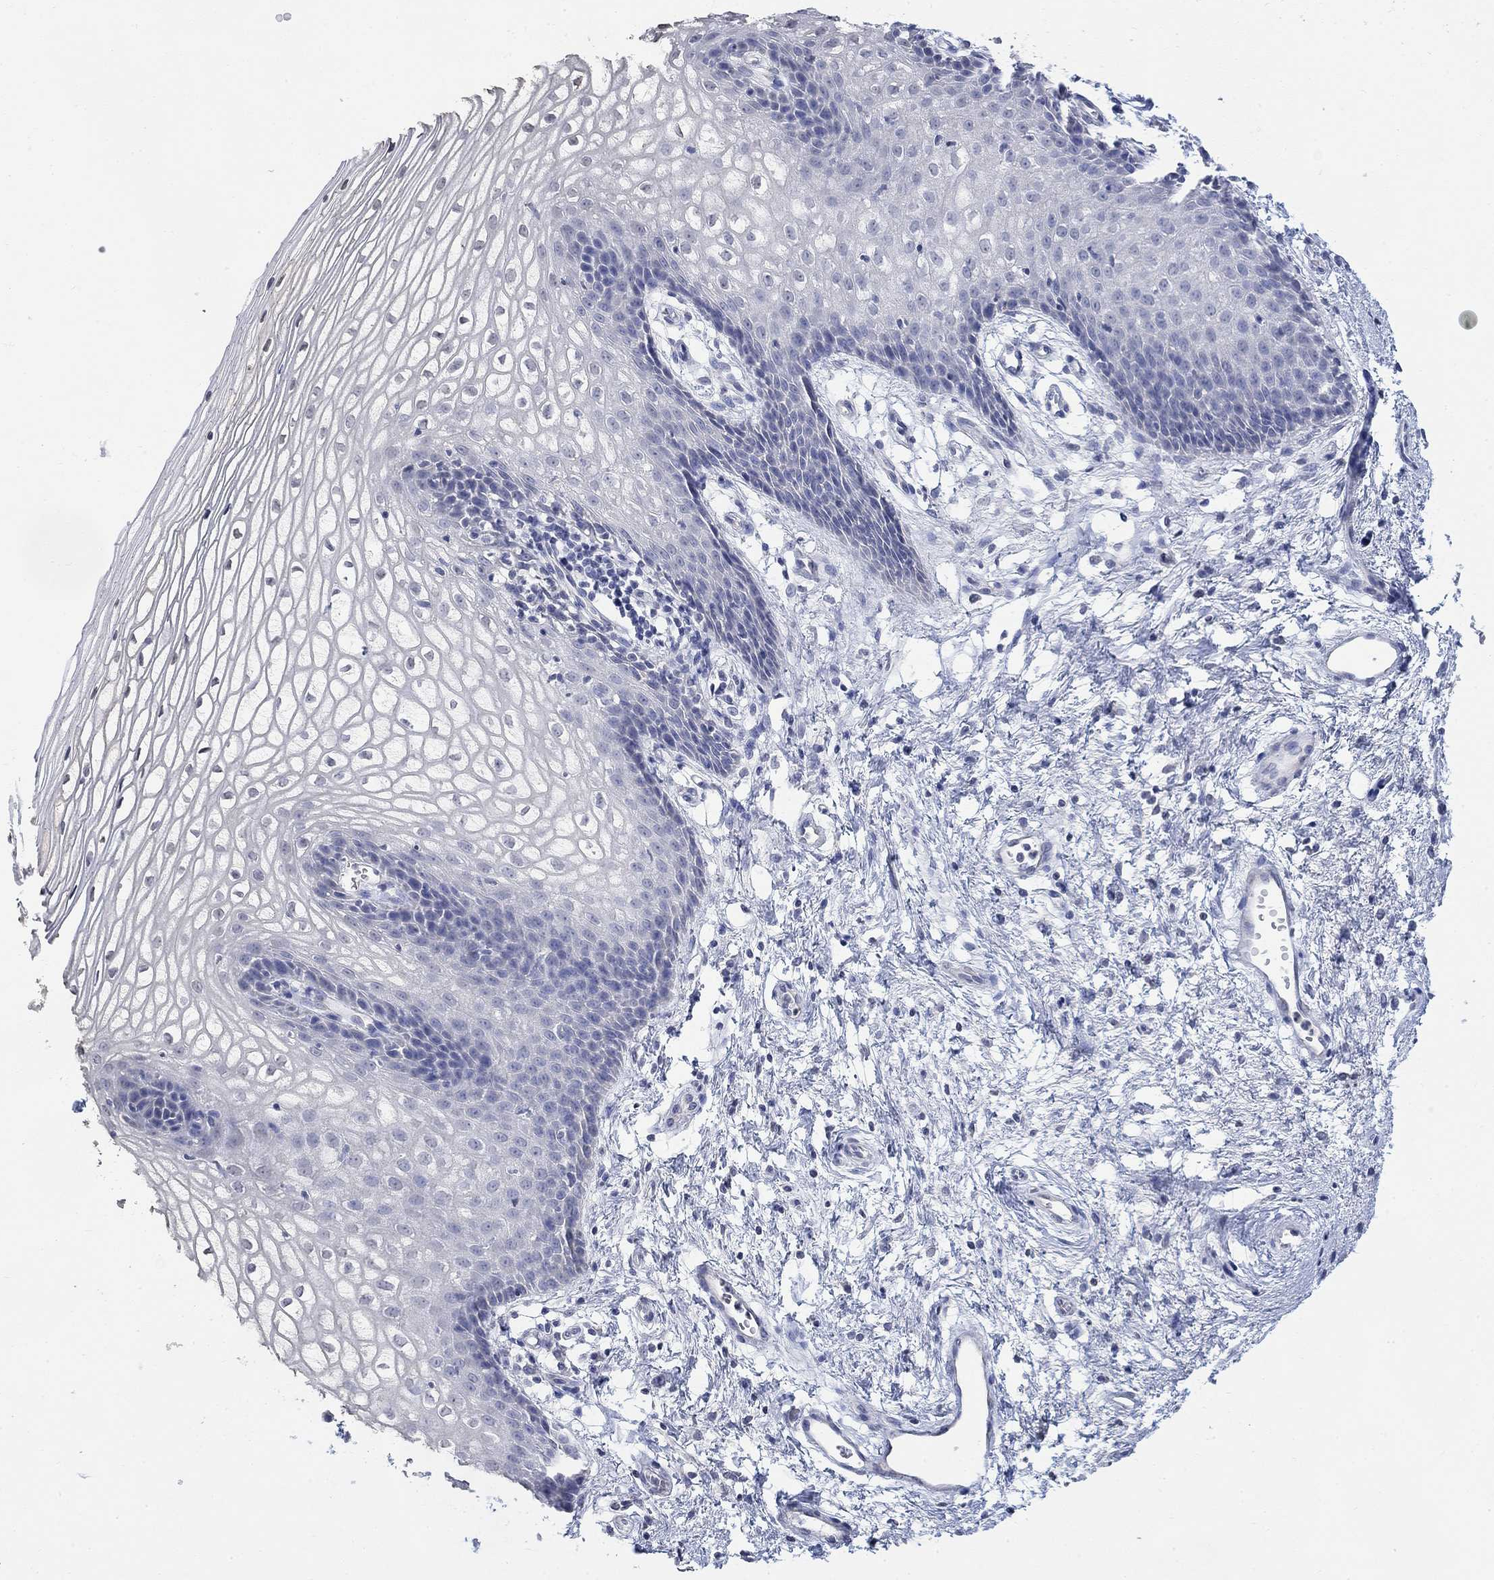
{"staining": {"intensity": "negative", "quantity": "none", "location": "none"}, "tissue": "vagina", "cell_type": "Squamous epithelial cells", "image_type": "normal", "snomed": [{"axis": "morphology", "description": "Normal tissue, NOS"}, {"axis": "topography", "description": "Vagina"}], "caption": "Immunohistochemical staining of unremarkable human vagina exhibits no significant positivity in squamous epithelial cells.", "gene": "TMEM255A", "patient": {"sex": "female", "age": 34}}